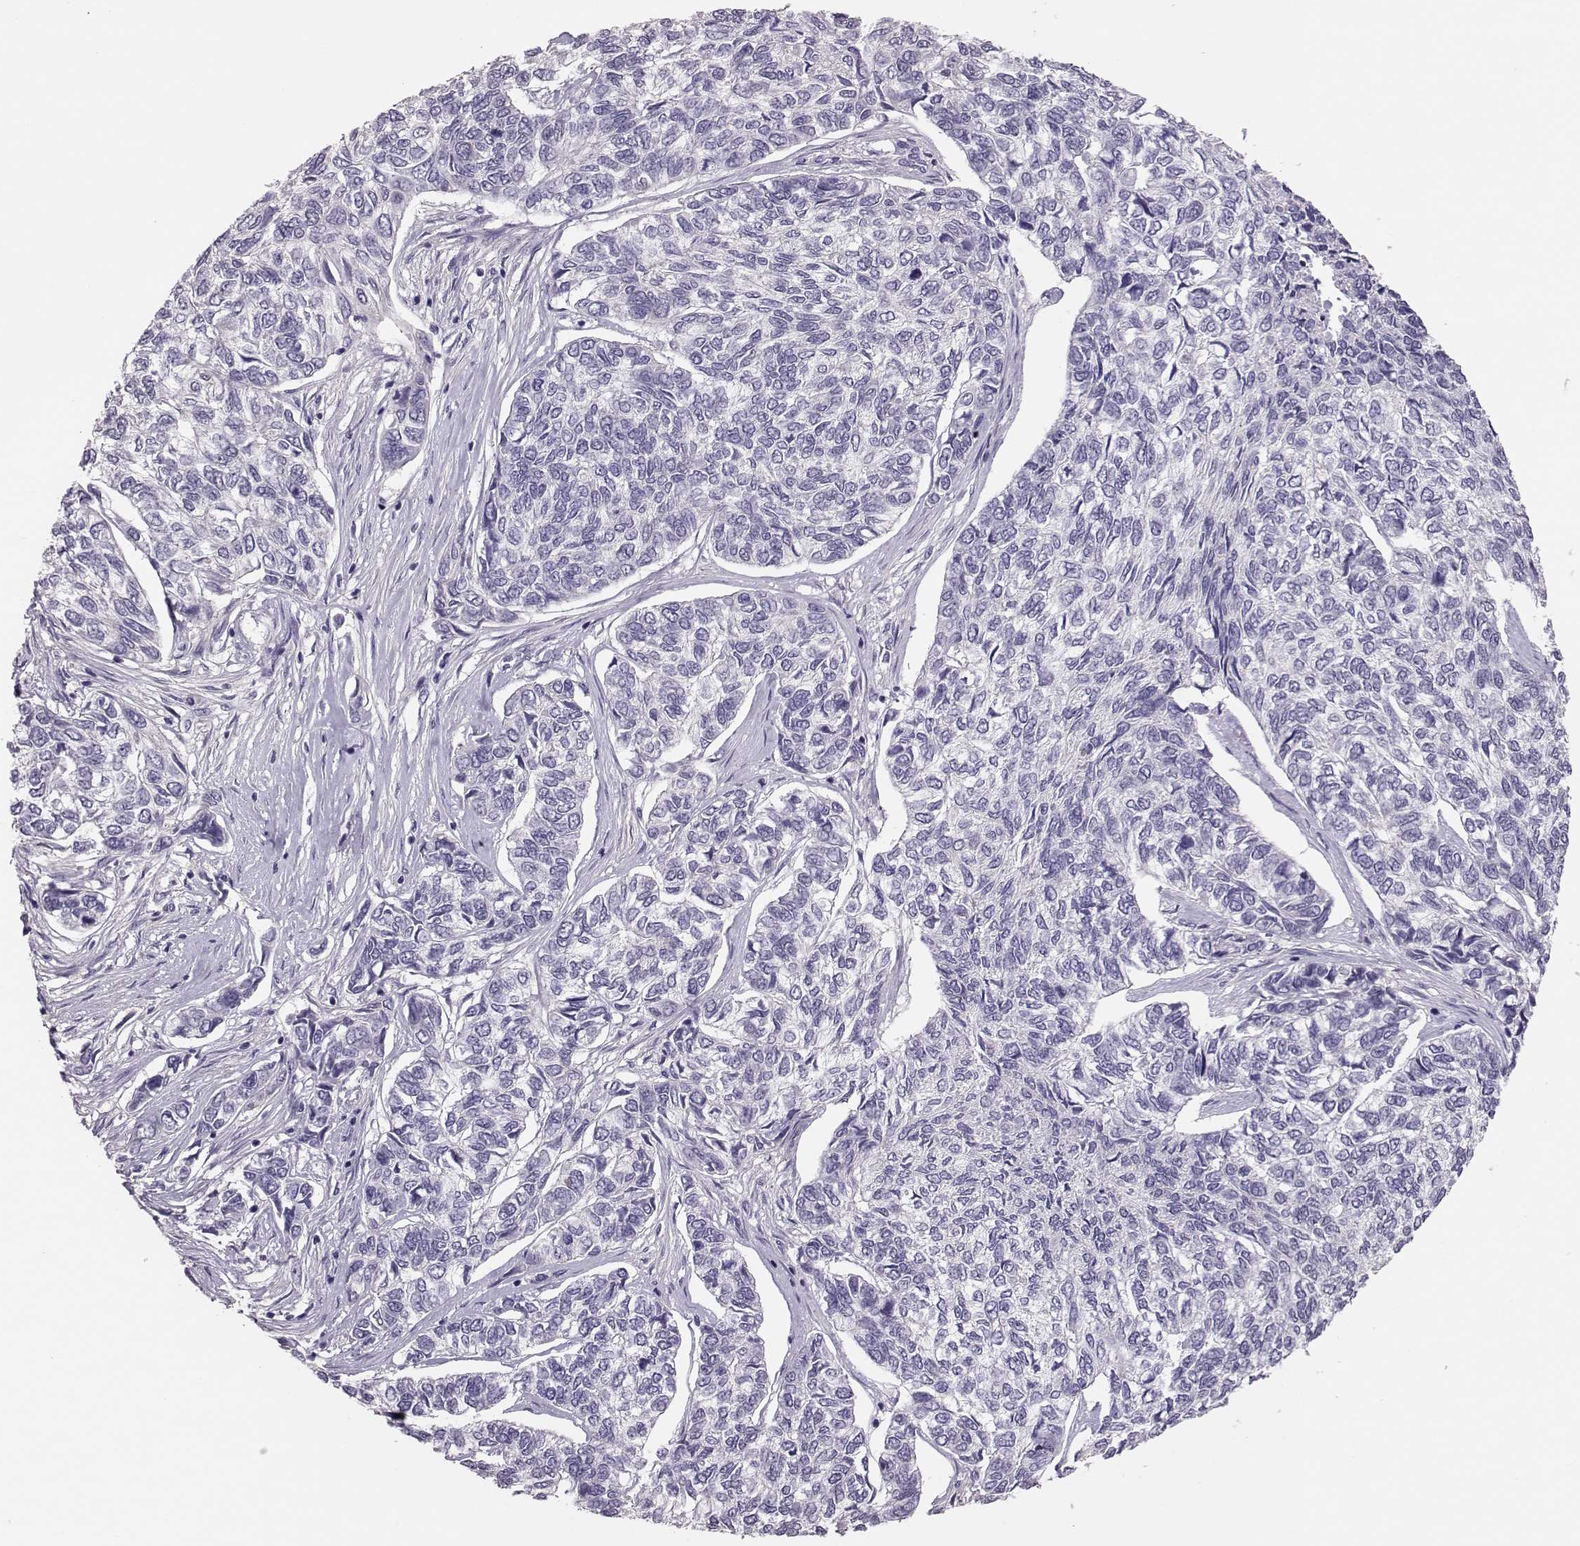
{"staining": {"intensity": "negative", "quantity": "none", "location": "none"}, "tissue": "skin cancer", "cell_type": "Tumor cells", "image_type": "cancer", "snomed": [{"axis": "morphology", "description": "Basal cell carcinoma"}, {"axis": "topography", "description": "Skin"}], "caption": "The IHC image has no significant expression in tumor cells of skin basal cell carcinoma tissue. The staining is performed using DAB (3,3'-diaminobenzidine) brown chromogen with nuclei counter-stained in using hematoxylin.", "gene": "DNAAF1", "patient": {"sex": "female", "age": 65}}